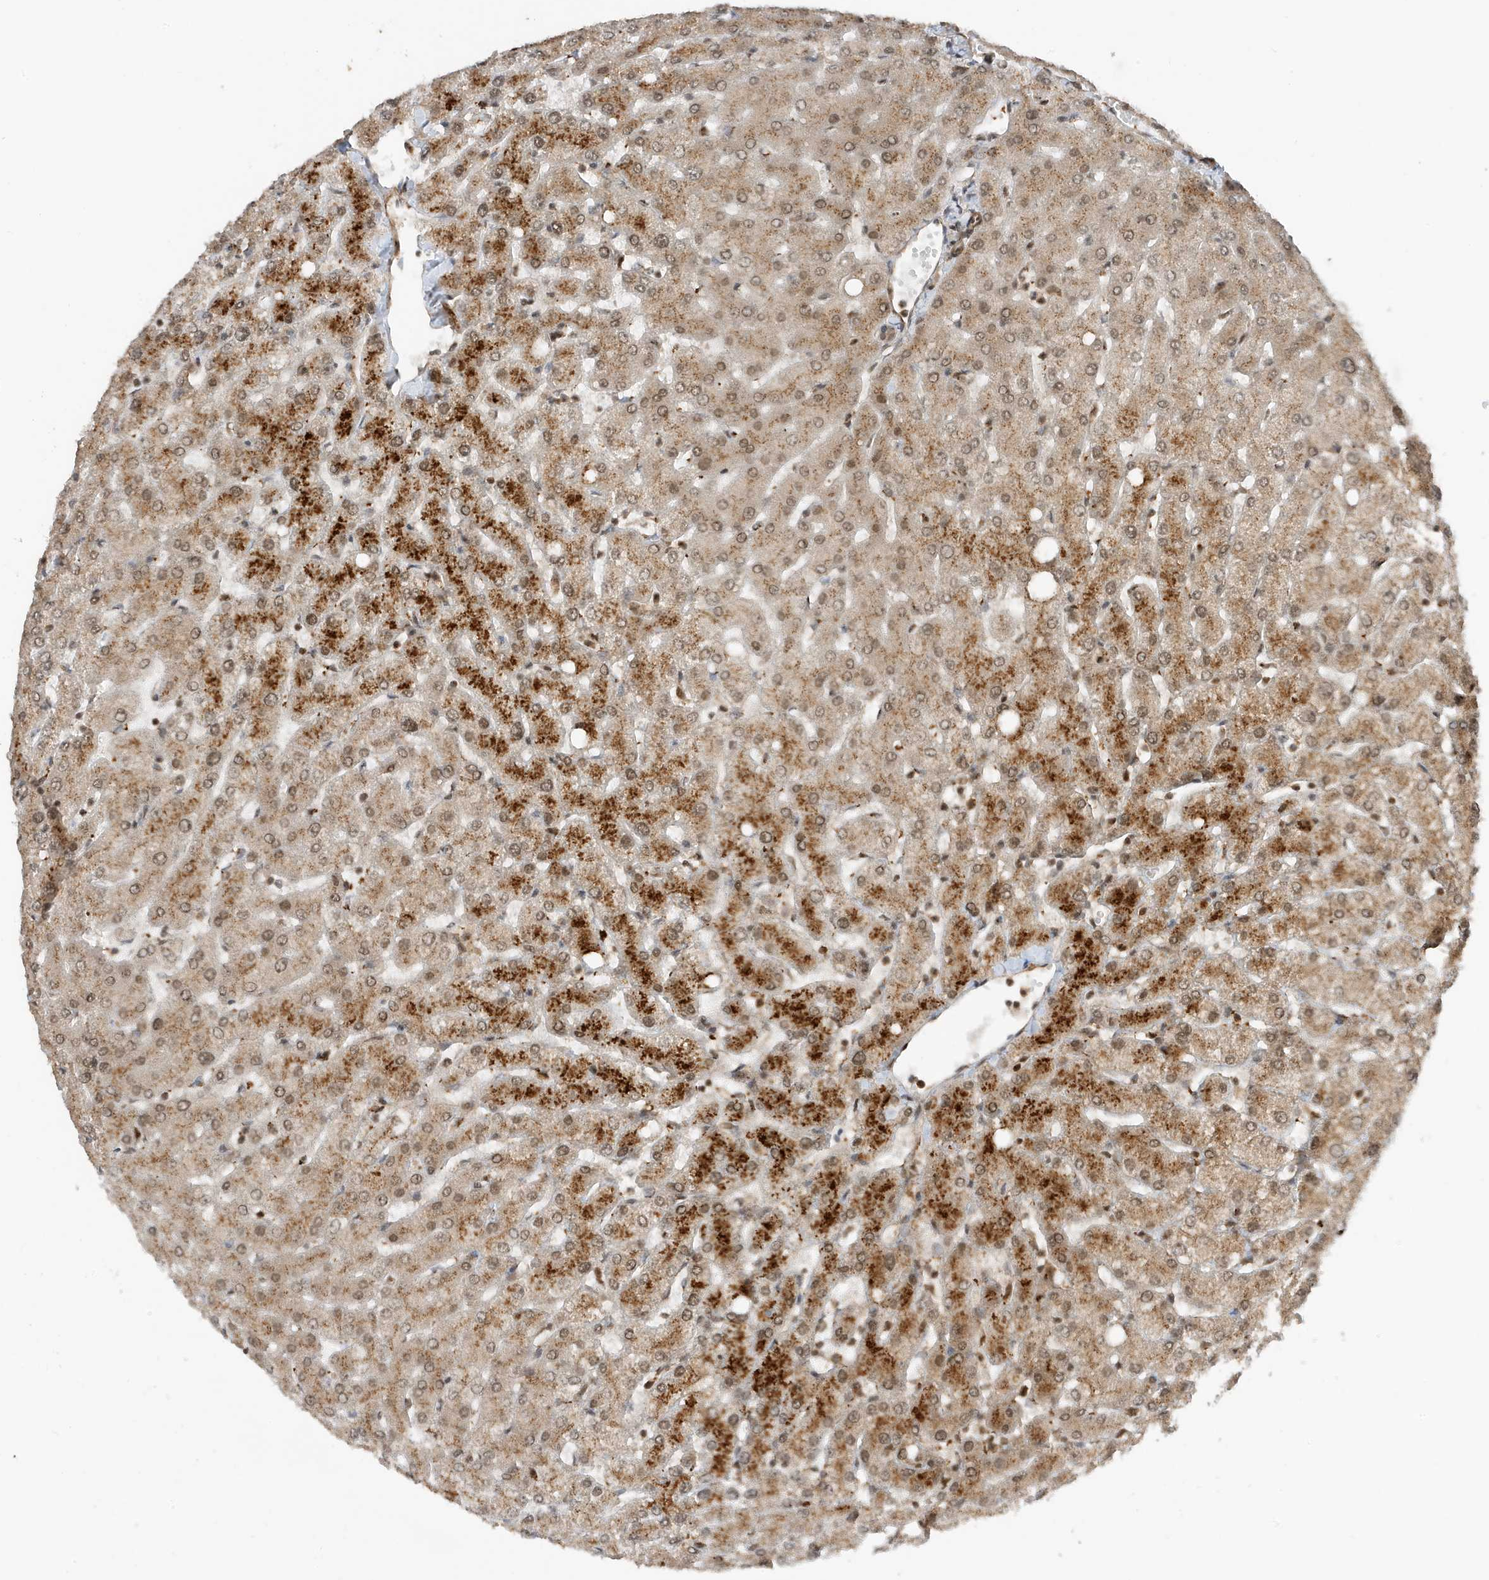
{"staining": {"intensity": "weak", "quantity": "25%-75%", "location": "cytoplasmic/membranous,nuclear"}, "tissue": "liver", "cell_type": "Cholangiocytes", "image_type": "normal", "snomed": [{"axis": "morphology", "description": "Normal tissue, NOS"}, {"axis": "topography", "description": "Liver"}], "caption": "Benign liver exhibits weak cytoplasmic/membranous,nuclear positivity in approximately 25%-75% of cholangiocytes, visualized by immunohistochemistry. Immunohistochemistry stains the protein of interest in brown and the nuclei are stained blue.", "gene": "MAST3", "patient": {"sex": "female", "age": 54}}